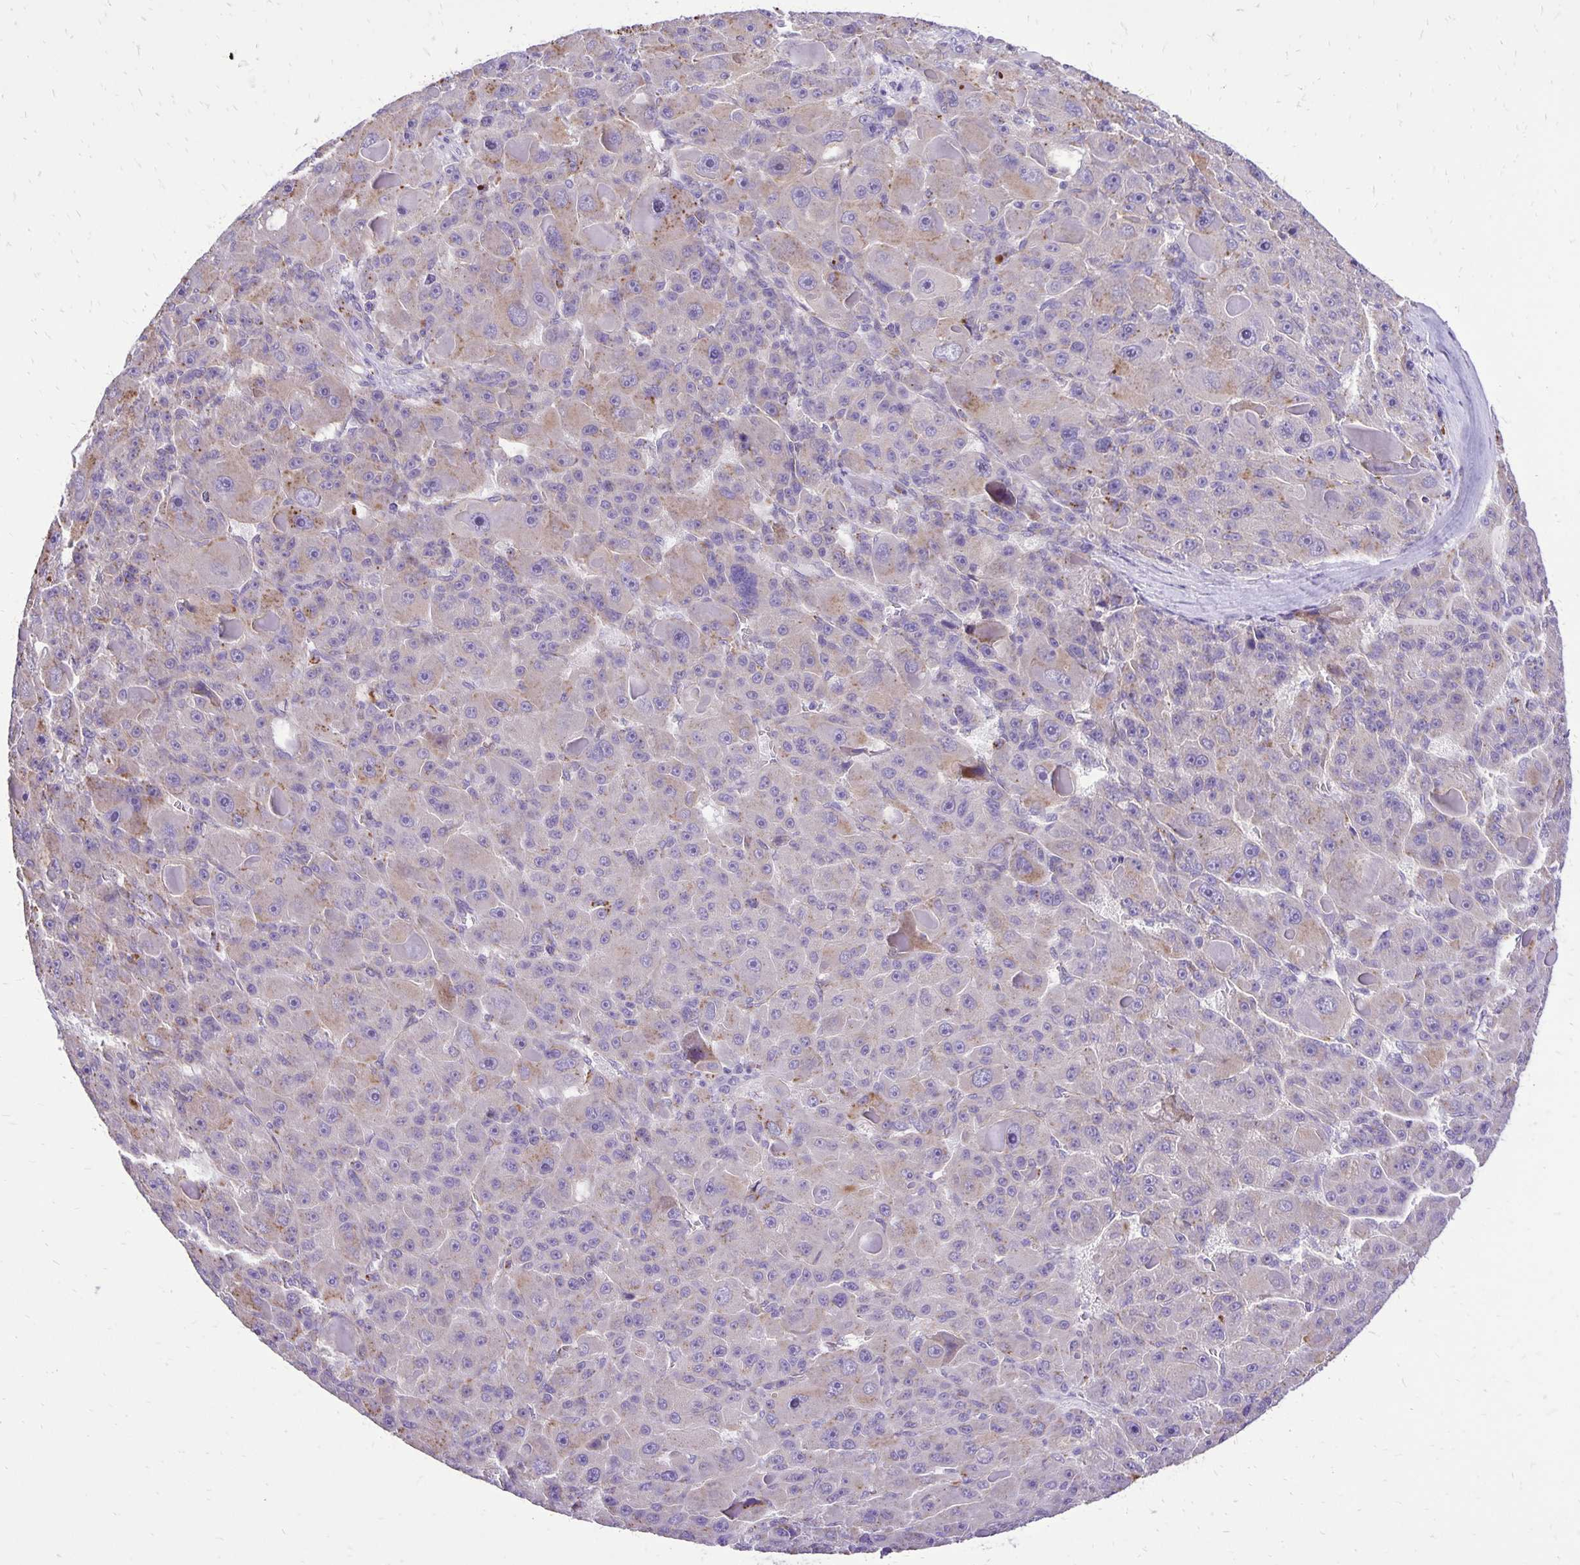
{"staining": {"intensity": "weak", "quantity": "<25%", "location": "cytoplasmic/membranous"}, "tissue": "liver cancer", "cell_type": "Tumor cells", "image_type": "cancer", "snomed": [{"axis": "morphology", "description": "Carcinoma, Hepatocellular, NOS"}, {"axis": "topography", "description": "Liver"}], "caption": "Histopathology image shows no protein positivity in tumor cells of liver cancer (hepatocellular carcinoma) tissue. The staining is performed using DAB (3,3'-diaminobenzidine) brown chromogen with nuclei counter-stained in using hematoxylin.", "gene": "EIF5A", "patient": {"sex": "male", "age": 76}}